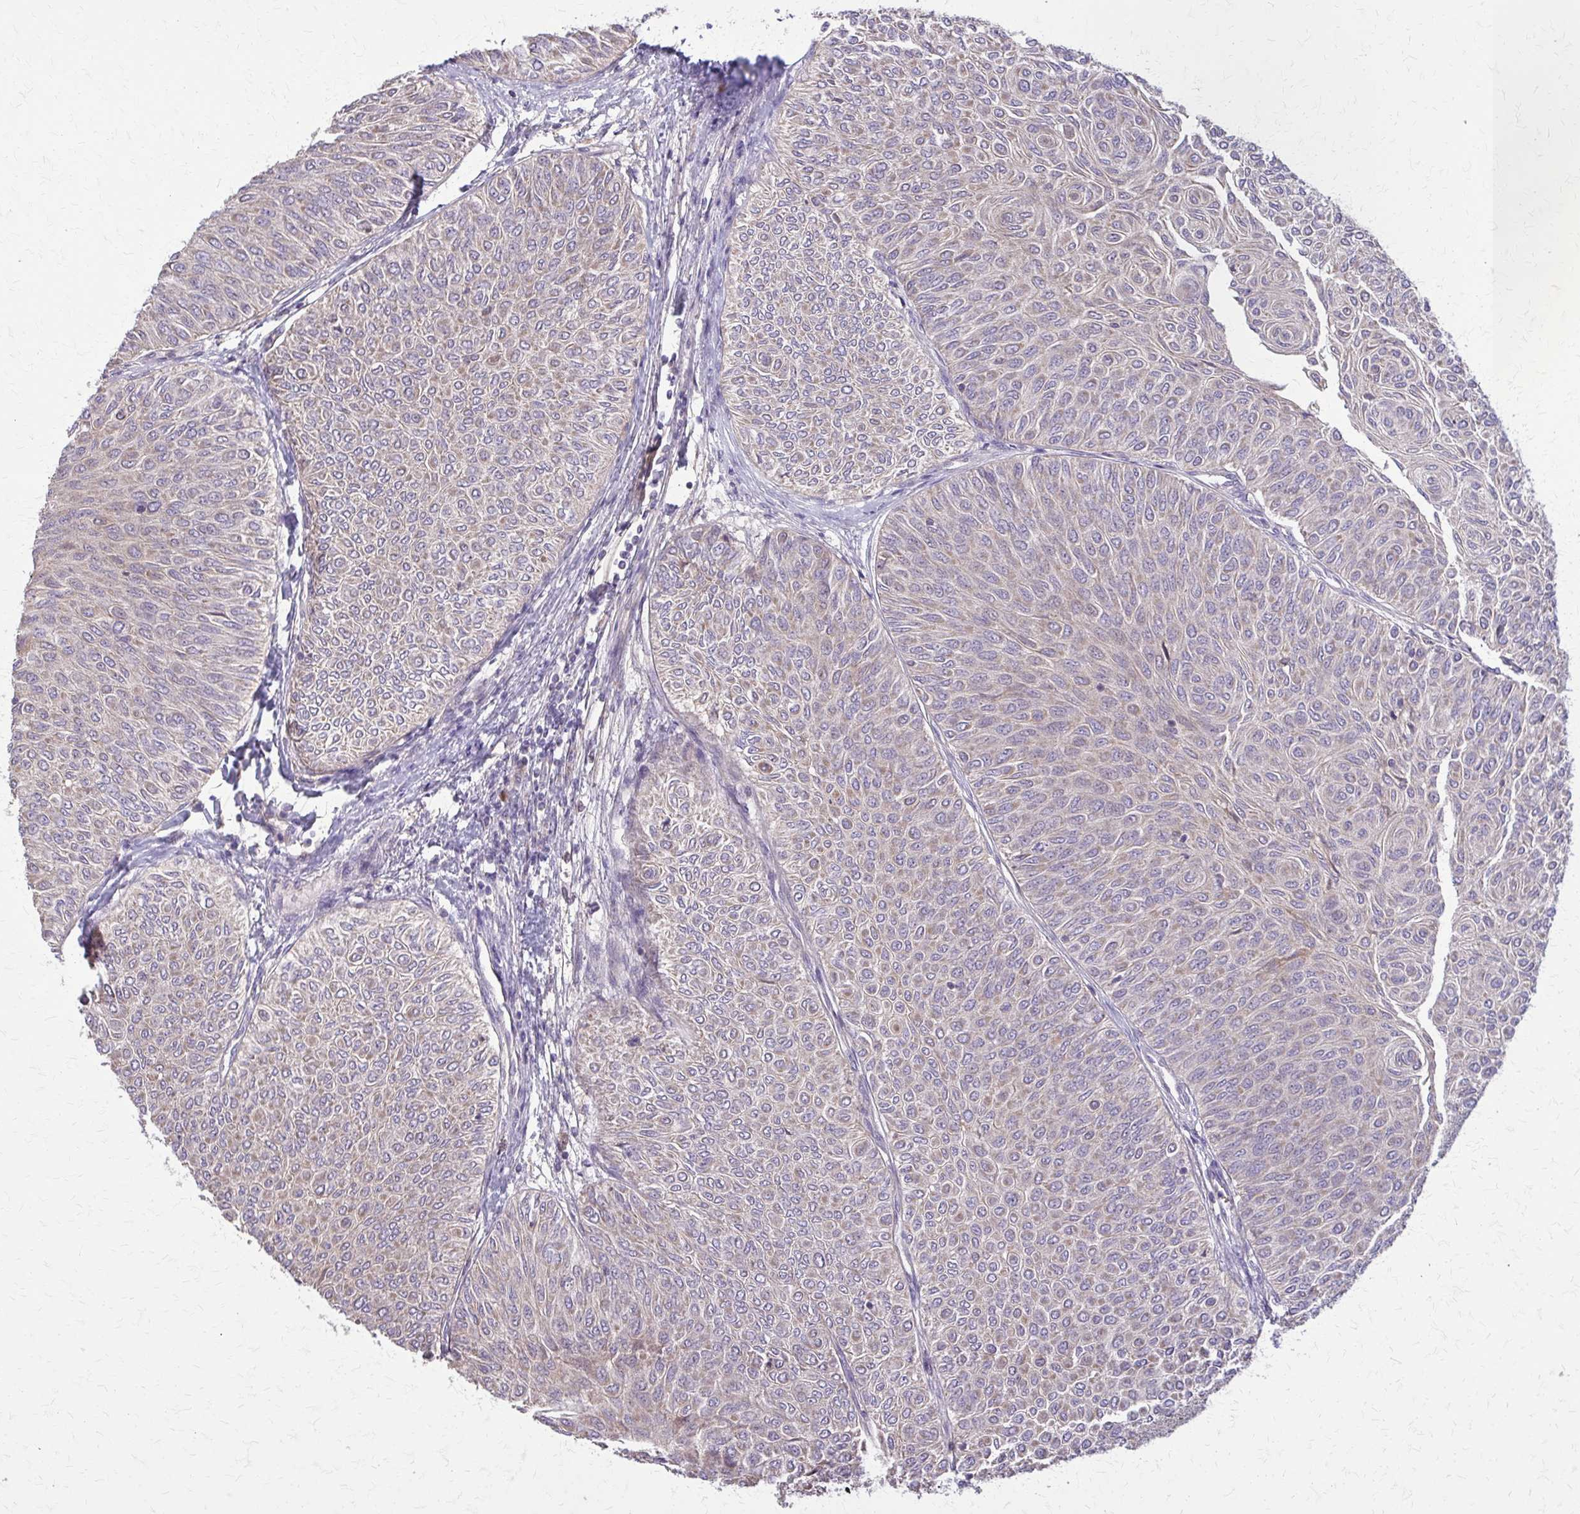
{"staining": {"intensity": "weak", "quantity": "<25%", "location": "cytoplasmic/membranous"}, "tissue": "urothelial cancer", "cell_type": "Tumor cells", "image_type": "cancer", "snomed": [{"axis": "morphology", "description": "Urothelial carcinoma, Low grade"}, {"axis": "topography", "description": "Urinary bladder"}], "caption": "Urothelial cancer was stained to show a protein in brown. There is no significant expression in tumor cells. (Brightfield microscopy of DAB immunohistochemistry (IHC) at high magnification).", "gene": "NRBF2", "patient": {"sex": "male", "age": 78}}